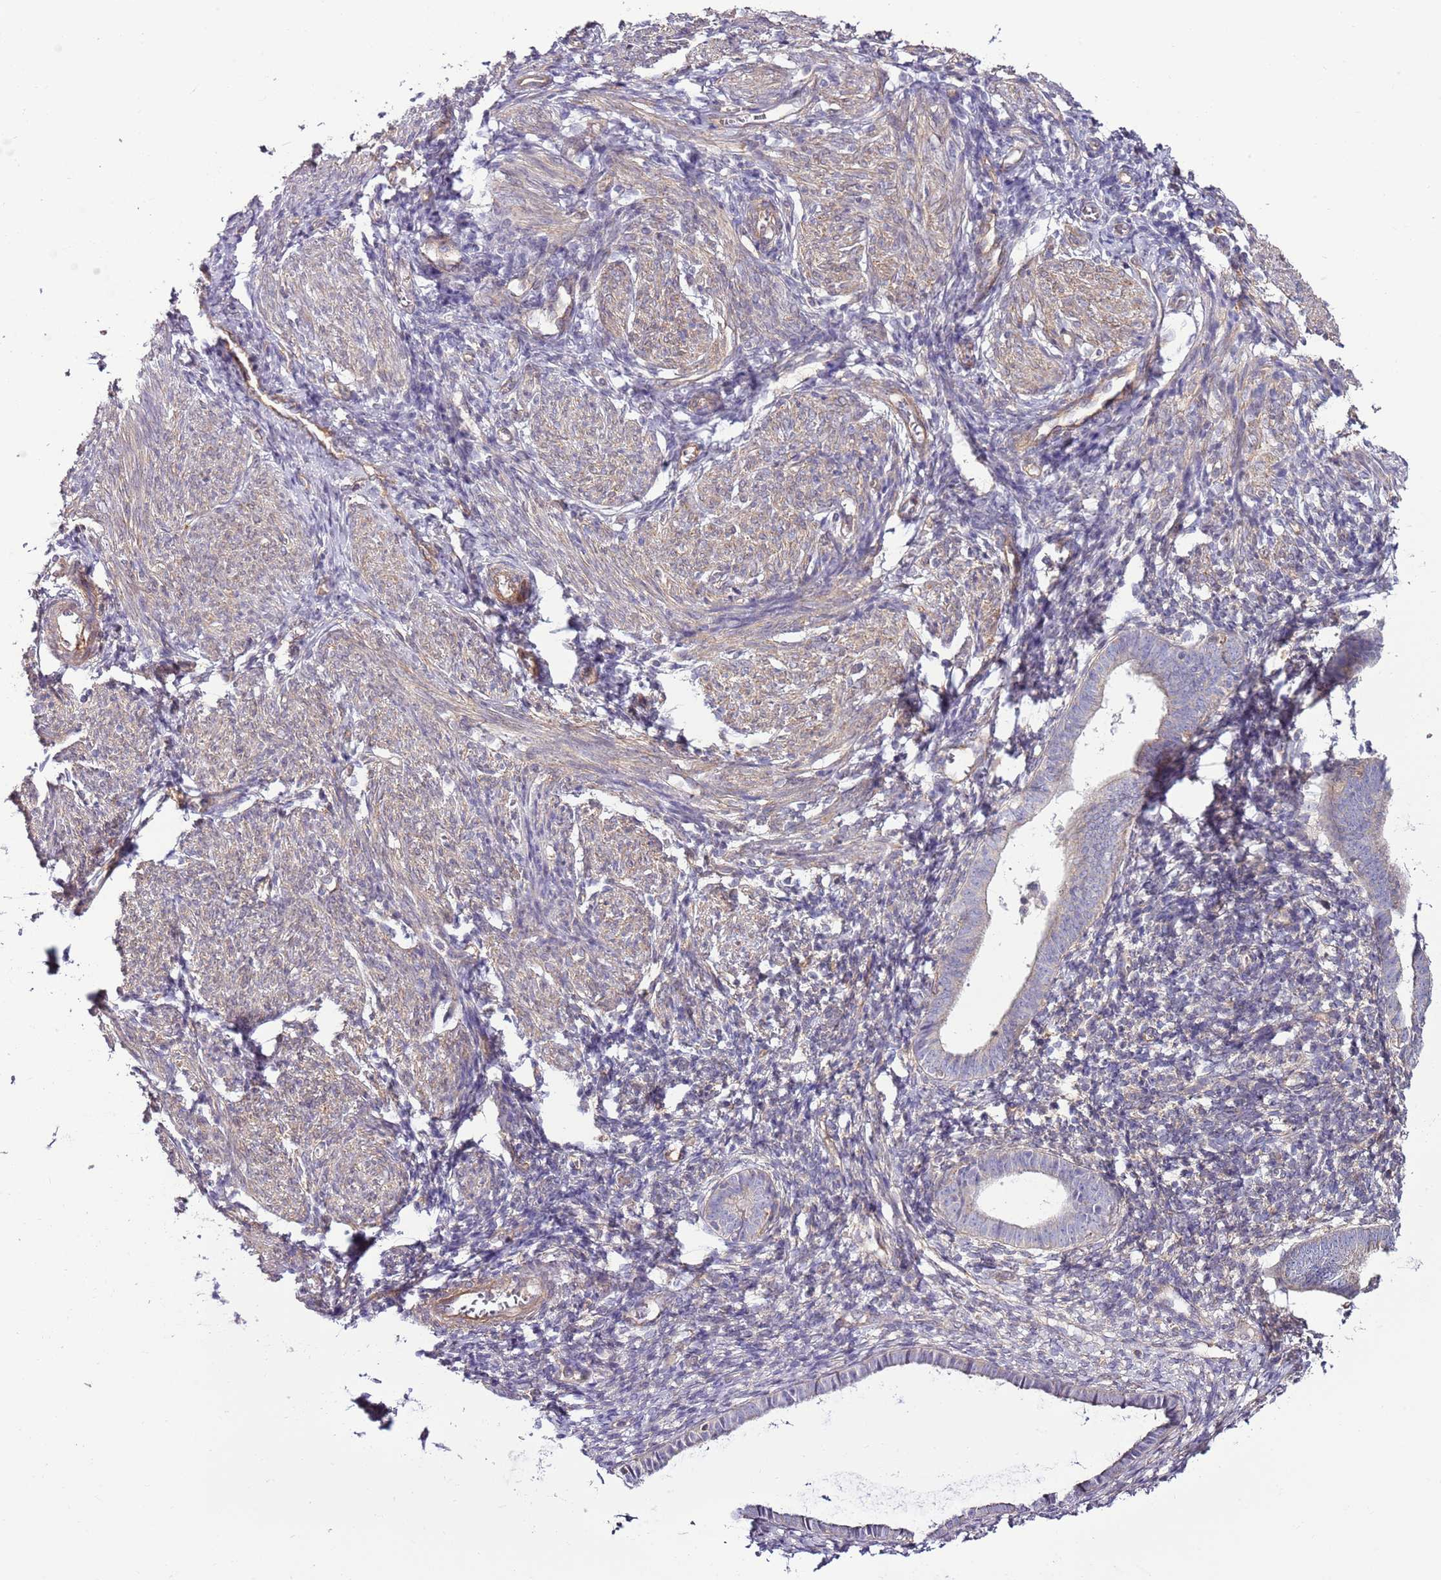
{"staining": {"intensity": "moderate", "quantity": "<25%", "location": "cytoplasmic/membranous"}, "tissue": "endometrium", "cell_type": "Cells in endometrial stroma", "image_type": "normal", "snomed": [{"axis": "morphology", "description": "Normal tissue, NOS"}, {"axis": "morphology", "description": "Adenocarcinoma, NOS"}, {"axis": "topography", "description": "Endometrium"}], "caption": "Immunohistochemistry (IHC) histopathology image of normal endometrium stained for a protein (brown), which exhibits low levels of moderate cytoplasmic/membranous staining in approximately <25% of cells in endometrial stroma.", "gene": "LPIN2", "patient": {"sex": "female", "age": 57}}